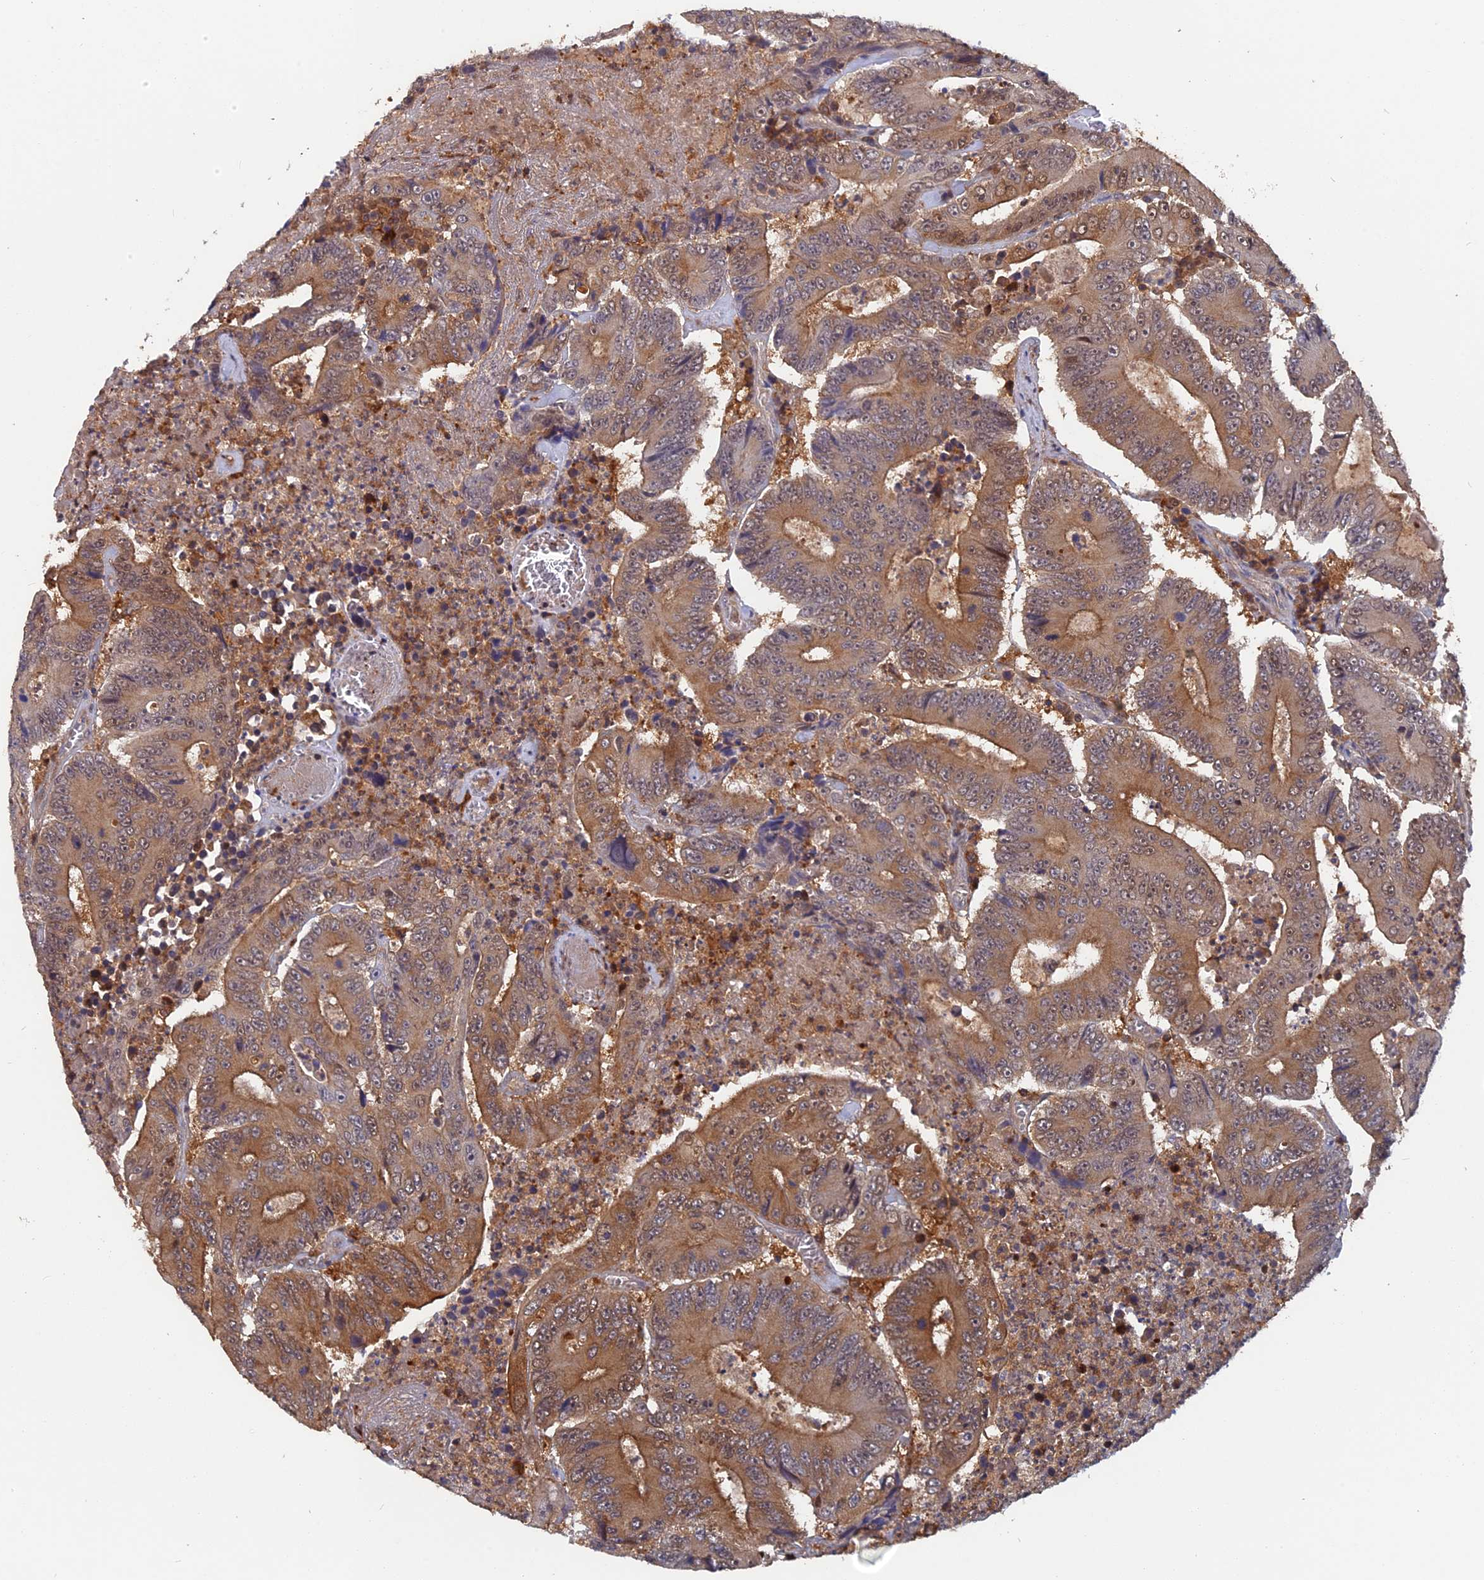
{"staining": {"intensity": "moderate", "quantity": ">75%", "location": "cytoplasmic/membranous"}, "tissue": "colorectal cancer", "cell_type": "Tumor cells", "image_type": "cancer", "snomed": [{"axis": "morphology", "description": "Adenocarcinoma, NOS"}, {"axis": "topography", "description": "Colon"}], "caption": "Immunohistochemistry staining of colorectal adenocarcinoma, which demonstrates medium levels of moderate cytoplasmic/membranous positivity in about >75% of tumor cells indicating moderate cytoplasmic/membranous protein positivity. The staining was performed using DAB (brown) for protein detection and nuclei were counterstained in hematoxylin (blue).", "gene": "BLVRA", "patient": {"sex": "male", "age": 83}}